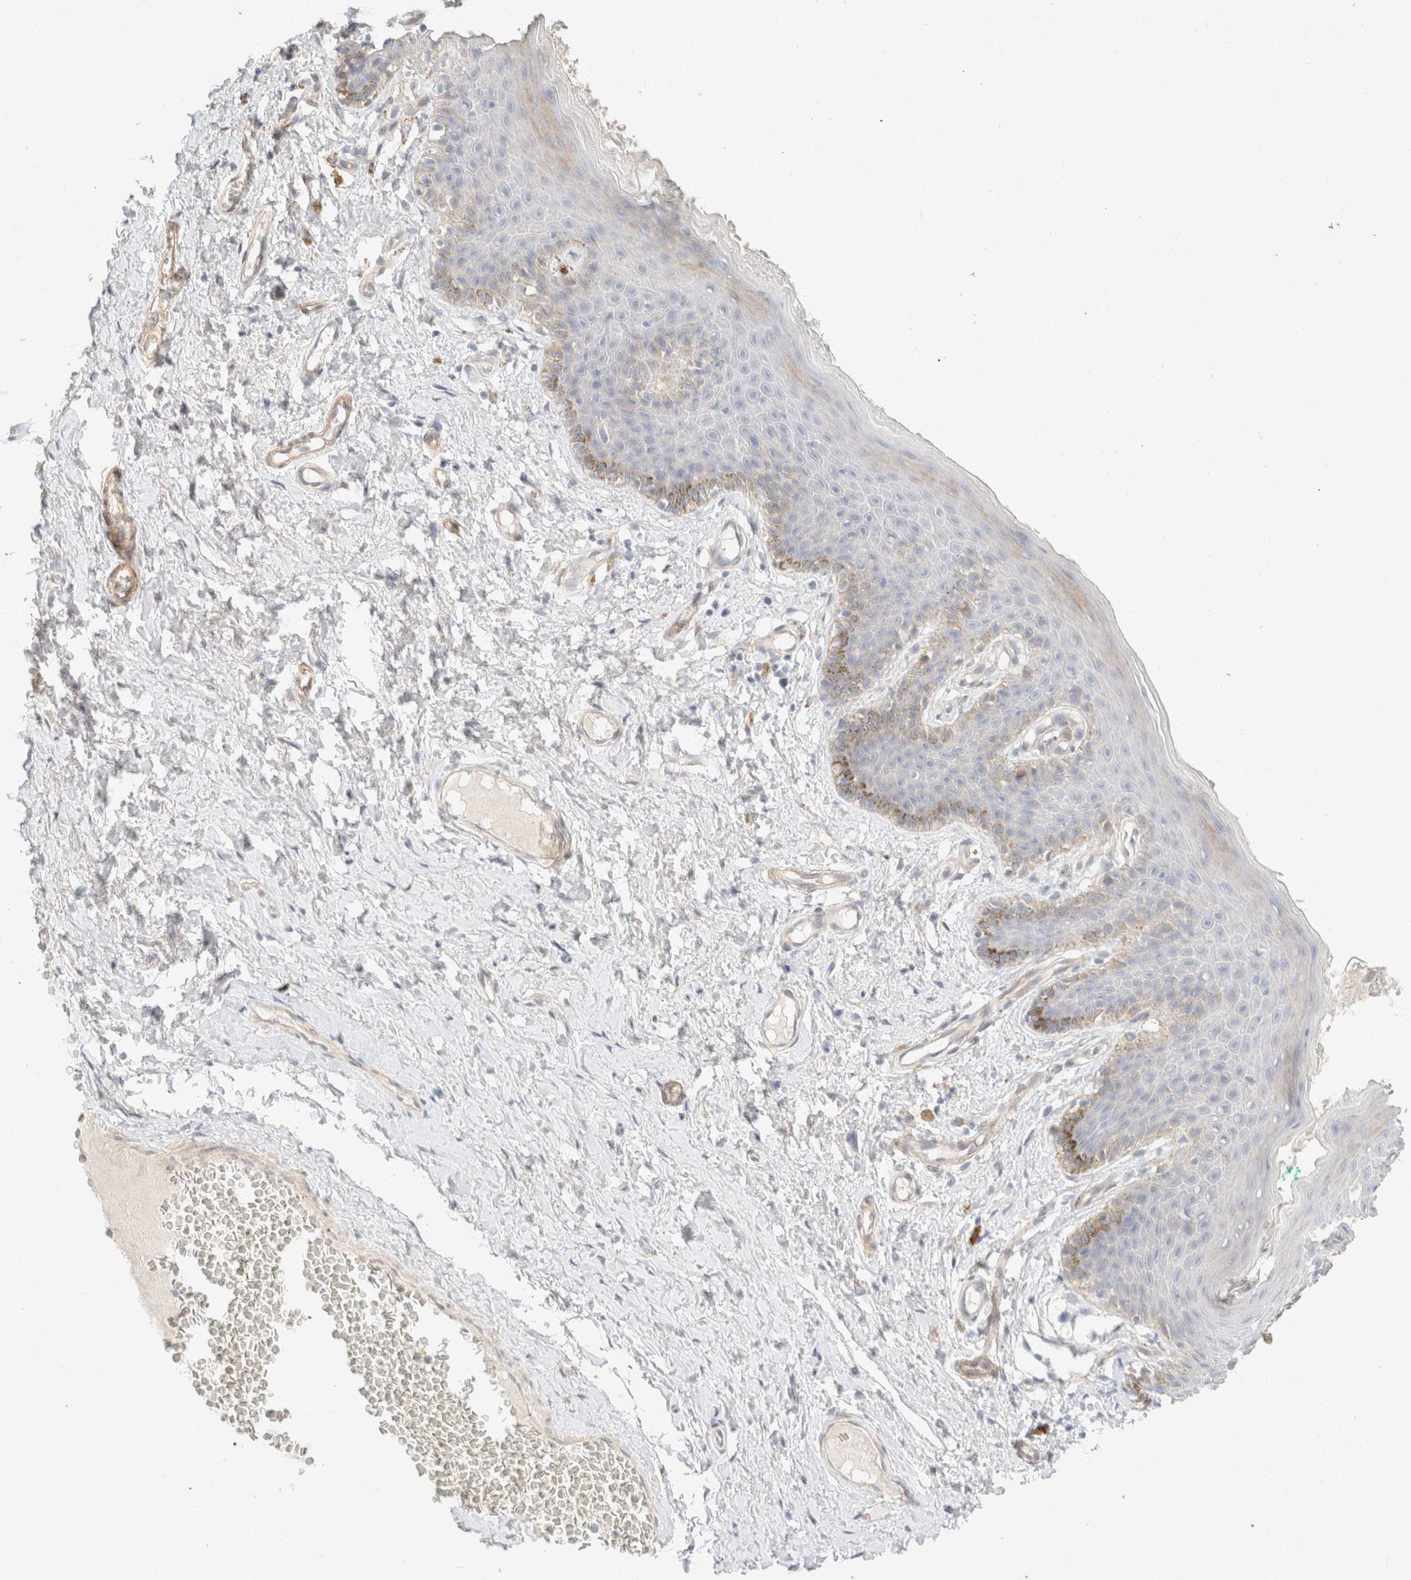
{"staining": {"intensity": "weak", "quantity": "<25%", "location": "cytoplasmic/membranous"}, "tissue": "skin", "cell_type": "Epidermal cells", "image_type": "normal", "snomed": [{"axis": "morphology", "description": "Normal tissue, NOS"}, {"axis": "topography", "description": "Vulva"}], "caption": "Histopathology image shows no significant protein expression in epidermal cells of benign skin. (DAB IHC, high magnification).", "gene": "CSNK1E", "patient": {"sex": "female", "age": 66}}